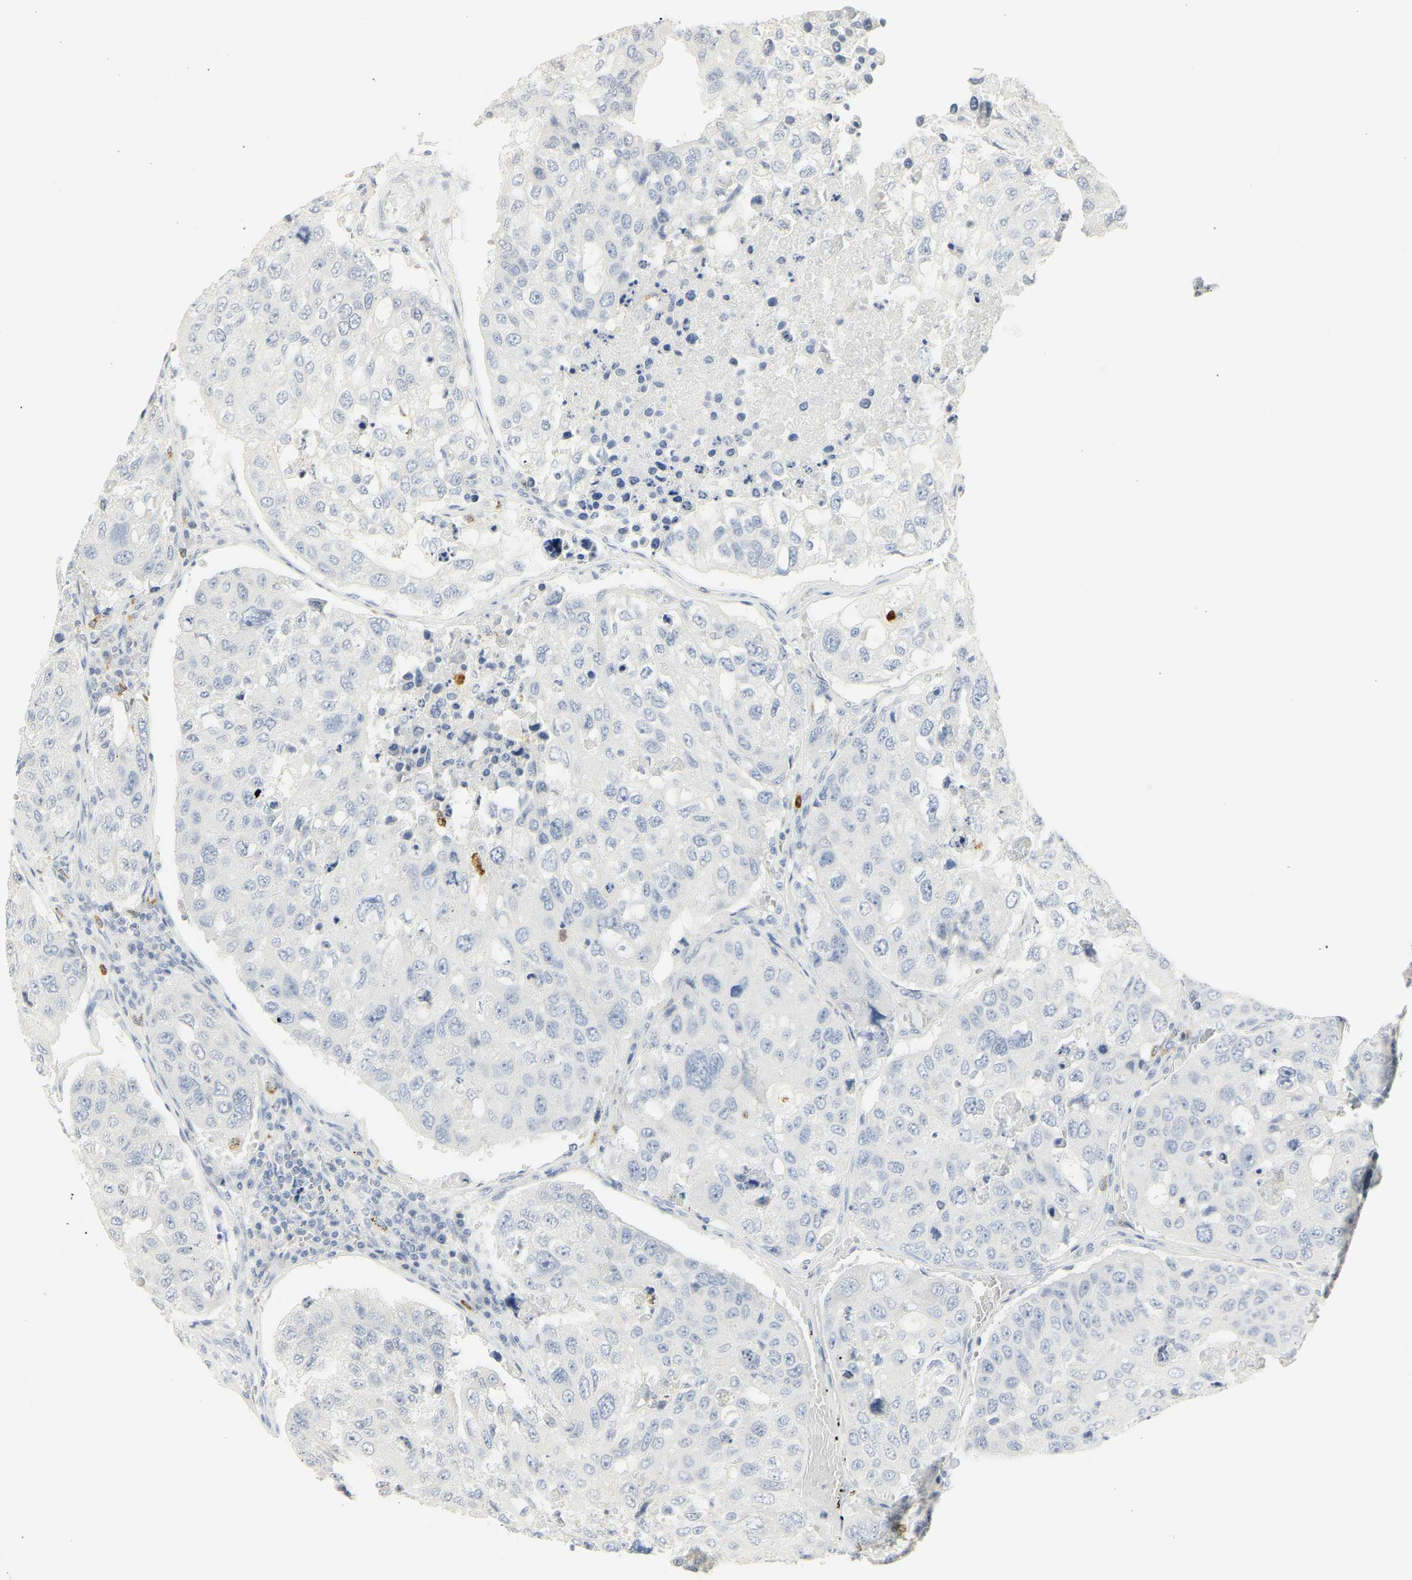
{"staining": {"intensity": "negative", "quantity": "none", "location": "none"}, "tissue": "urothelial cancer", "cell_type": "Tumor cells", "image_type": "cancer", "snomed": [{"axis": "morphology", "description": "Urothelial carcinoma, High grade"}, {"axis": "topography", "description": "Lymph node"}, {"axis": "topography", "description": "Urinary bladder"}], "caption": "DAB (3,3'-diaminobenzidine) immunohistochemical staining of urothelial cancer reveals no significant positivity in tumor cells.", "gene": "MPO", "patient": {"sex": "male", "age": 51}}